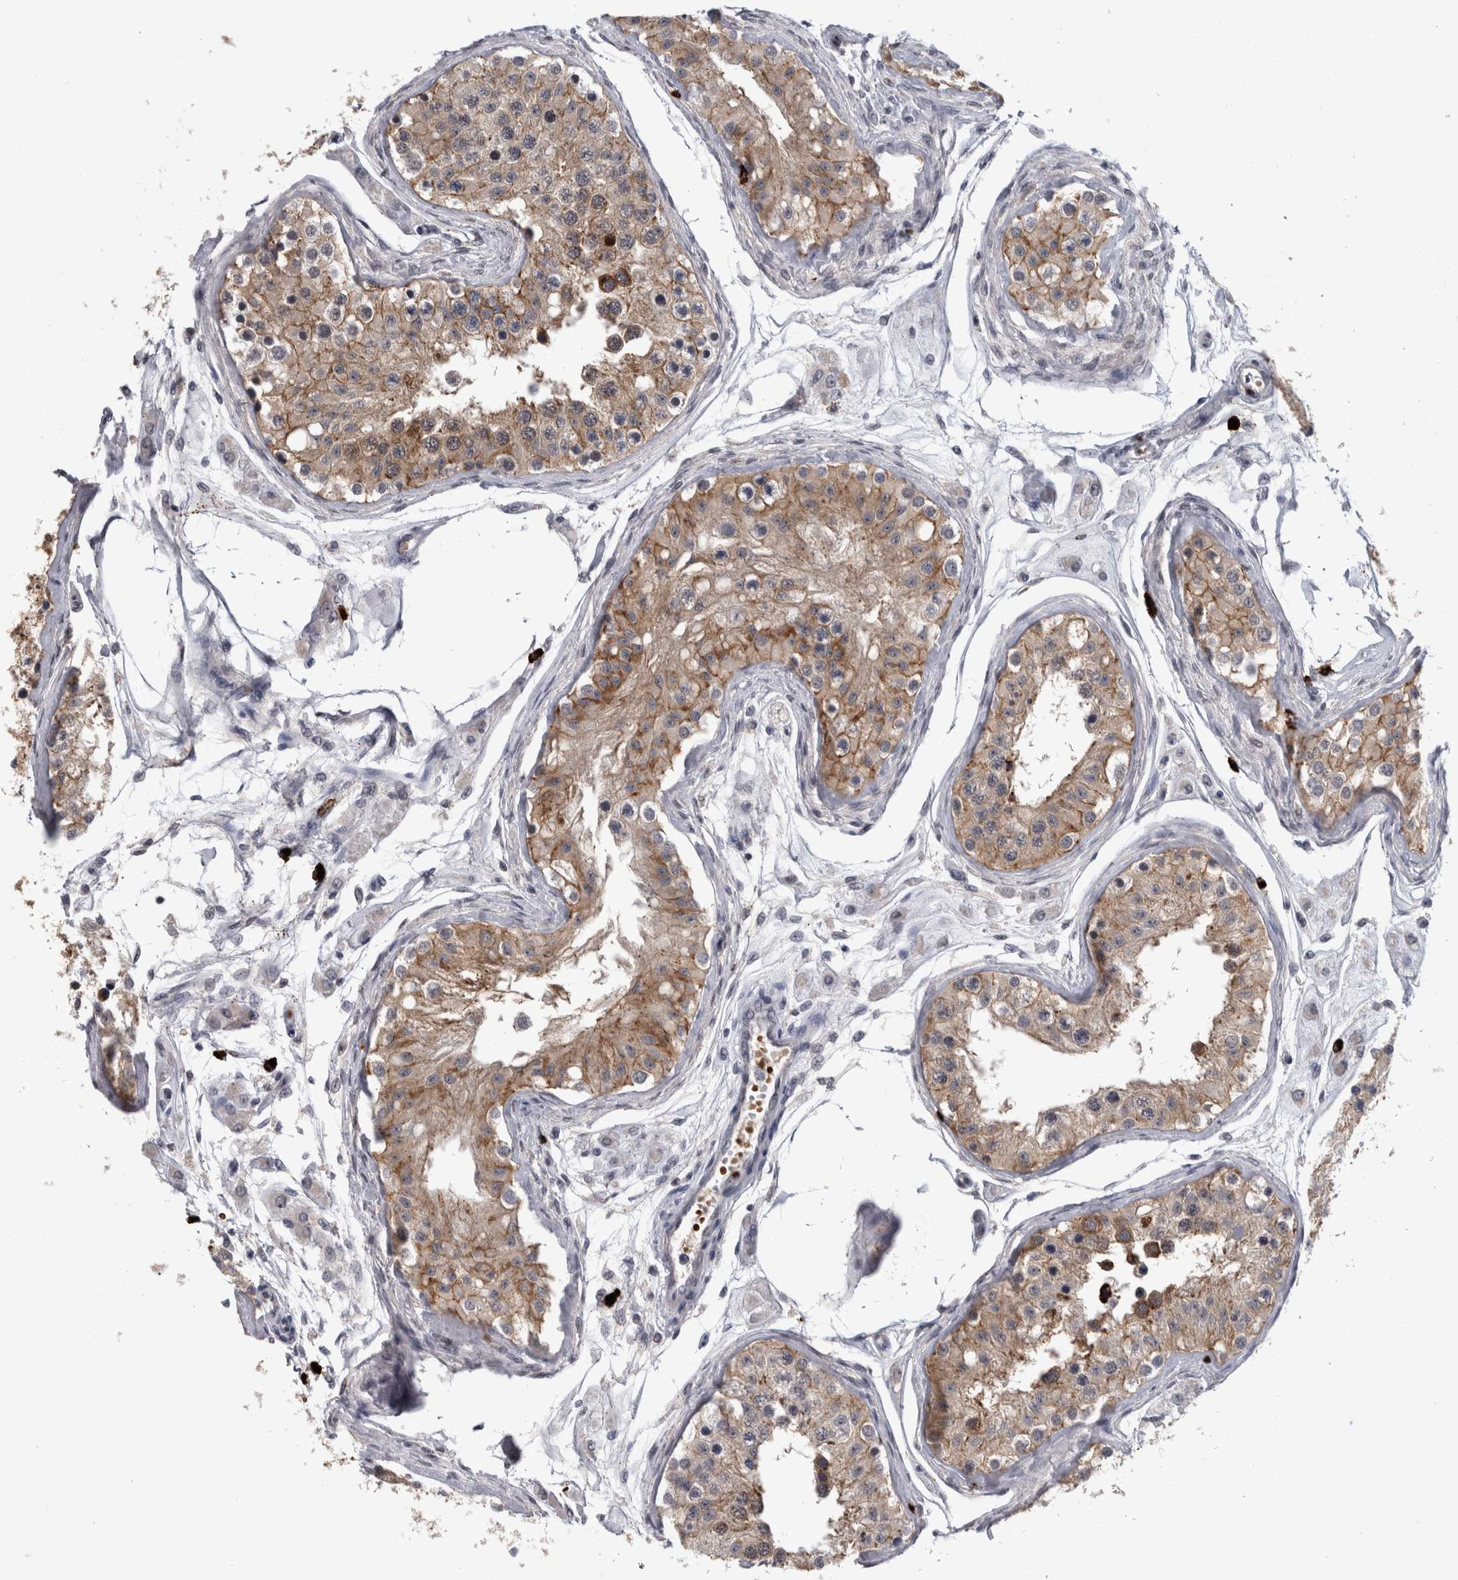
{"staining": {"intensity": "strong", "quantity": "25%-75%", "location": "cytoplasmic/membranous,nuclear"}, "tissue": "testis", "cell_type": "Cells in seminiferous ducts", "image_type": "normal", "snomed": [{"axis": "morphology", "description": "Normal tissue, NOS"}, {"axis": "morphology", "description": "Adenocarcinoma, metastatic, NOS"}, {"axis": "topography", "description": "Testis"}], "caption": "A high-resolution image shows immunohistochemistry staining of normal testis, which shows strong cytoplasmic/membranous,nuclear positivity in about 25%-75% of cells in seminiferous ducts.", "gene": "PEBP4", "patient": {"sex": "male", "age": 26}}